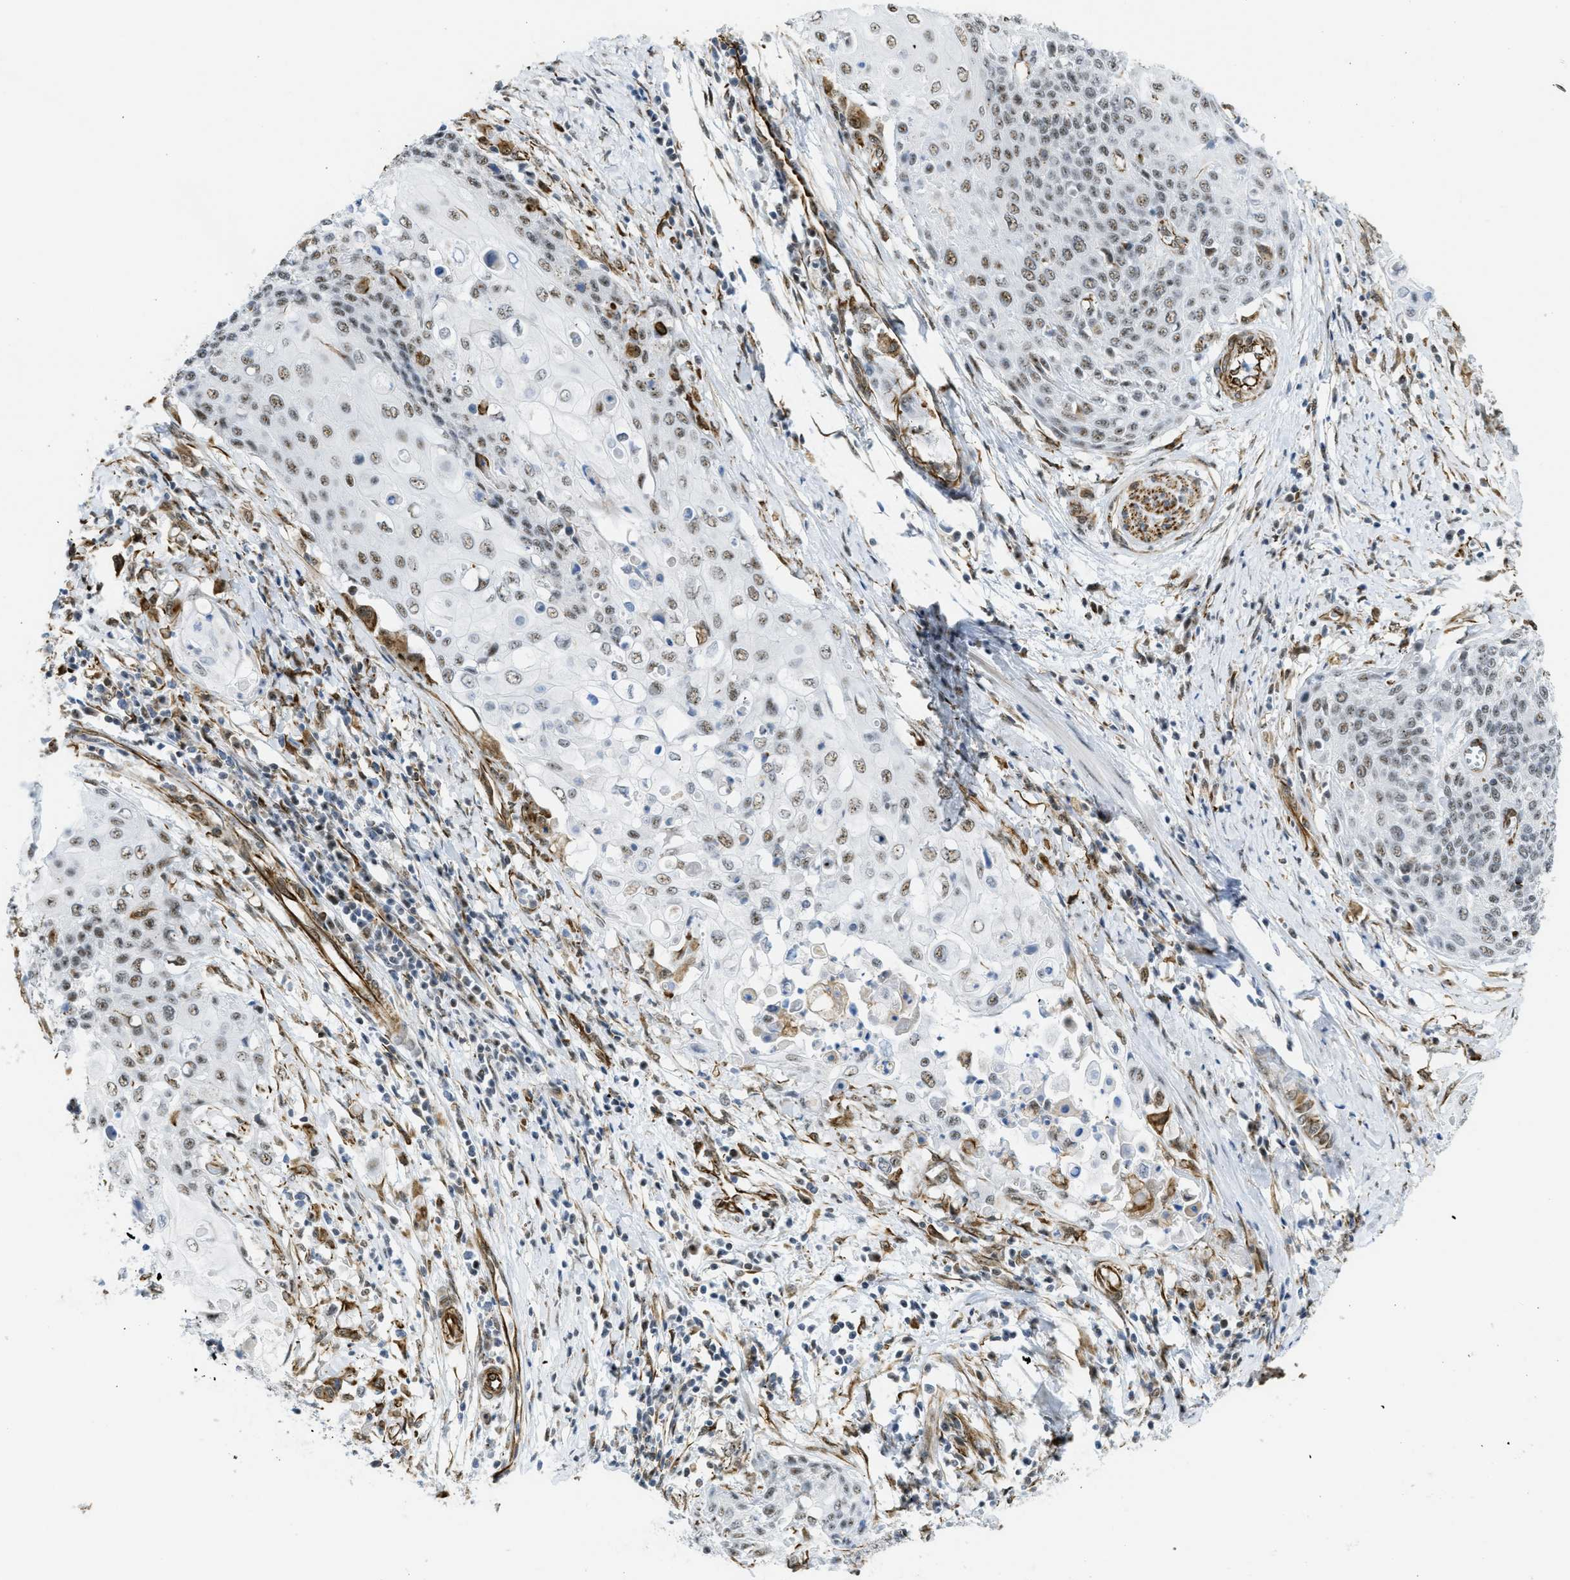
{"staining": {"intensity": "moderate", "quantity": ">75%", "location": "nuclear"}, "tissue": "cervical cancer", "cell_type": "Tumor cells", "image_type": "cancer", "snomed": [{"axis": "morphology", "description": "Squamous cell carcinoma, NOS"}, {"axis": "topography", "description": "Cervix"}], "caption": "Immunohistochemistry (DAB) staining of cervical cancer demonstrates moderate nuclear protein expression in approximately >75% of tumor cells.", "gene": "LRRC8B", "patient": {"sex": "female", "age": 39}}